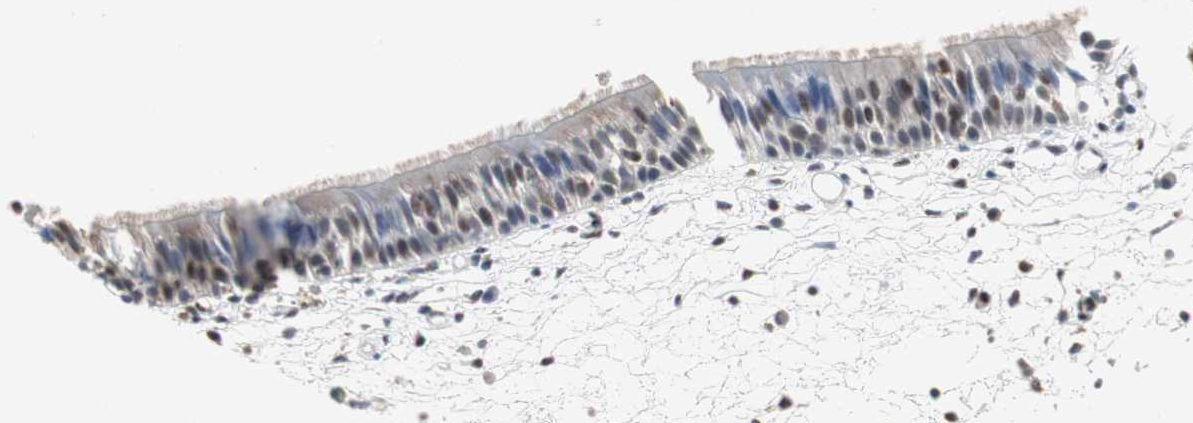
{"staining": {"intensity": "moderate", "quantity": "25%-75%", "location": "nuclear"}, "tissue": "nasopharynx", "cell_type": "Respiratory epithelial cells", "image_type": "normal", "snomed": [{"axis": "morphology", "description": "Normal tissue, NOS"}, {"axis": "topography", "description": "Nasopharynx"}], "caption": "Moderate nuclear protein staining is present in approximately 25%-75% of respiratory epithelial cells in nasopharynx. The staining was performed using DAB (3,3'-diaminobenzidine), with brown indicating positive protein expression. Nuclei are stained blue with hematoxylin.", "gene": "GRK2", "patient": {"sex": "female", "age": 54}}